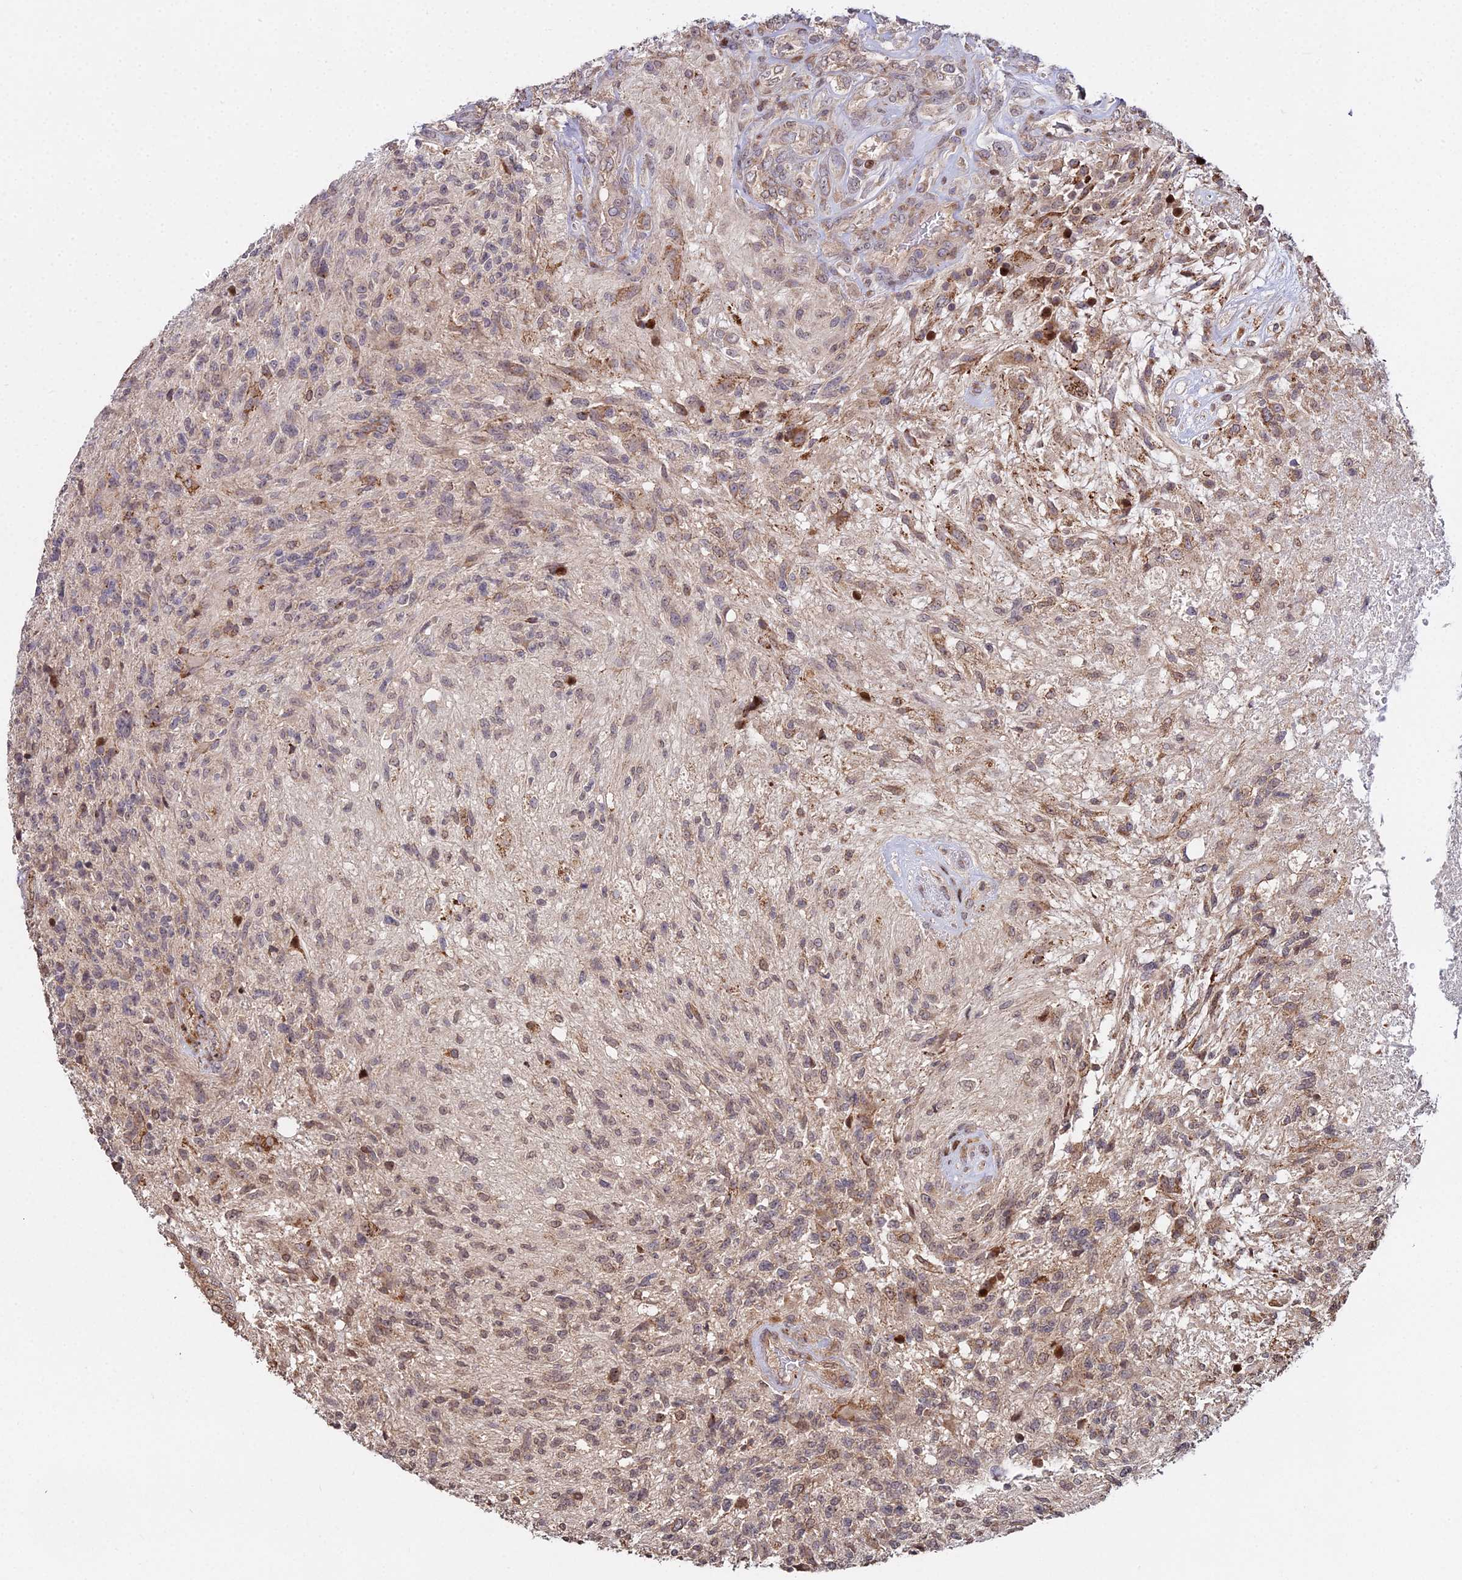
{"staining": {"intensity": "moderate", "quantity": "25%-75%", "location": "cytoplasmic/membranous,nuclear"}, "tissue": "glioma", "cell_type": "Tumor cells", "image_type": "cancer", "snomed": [{"axis": "morphology", "description": "Glioma, malignant, High grade"}, {"axis": "topography", "description": "Brain"}], "caption": "A high-resolution image shows immunohistochemistry (IHC) staining of malignant glioma (high-grade), which displays moderate cytoplasmic/membranous and nuclear positivity in approximately 25%-75% of tumor cells.", "gene": "RBMS2", "patient": {"sex": "male", "age": 56}}